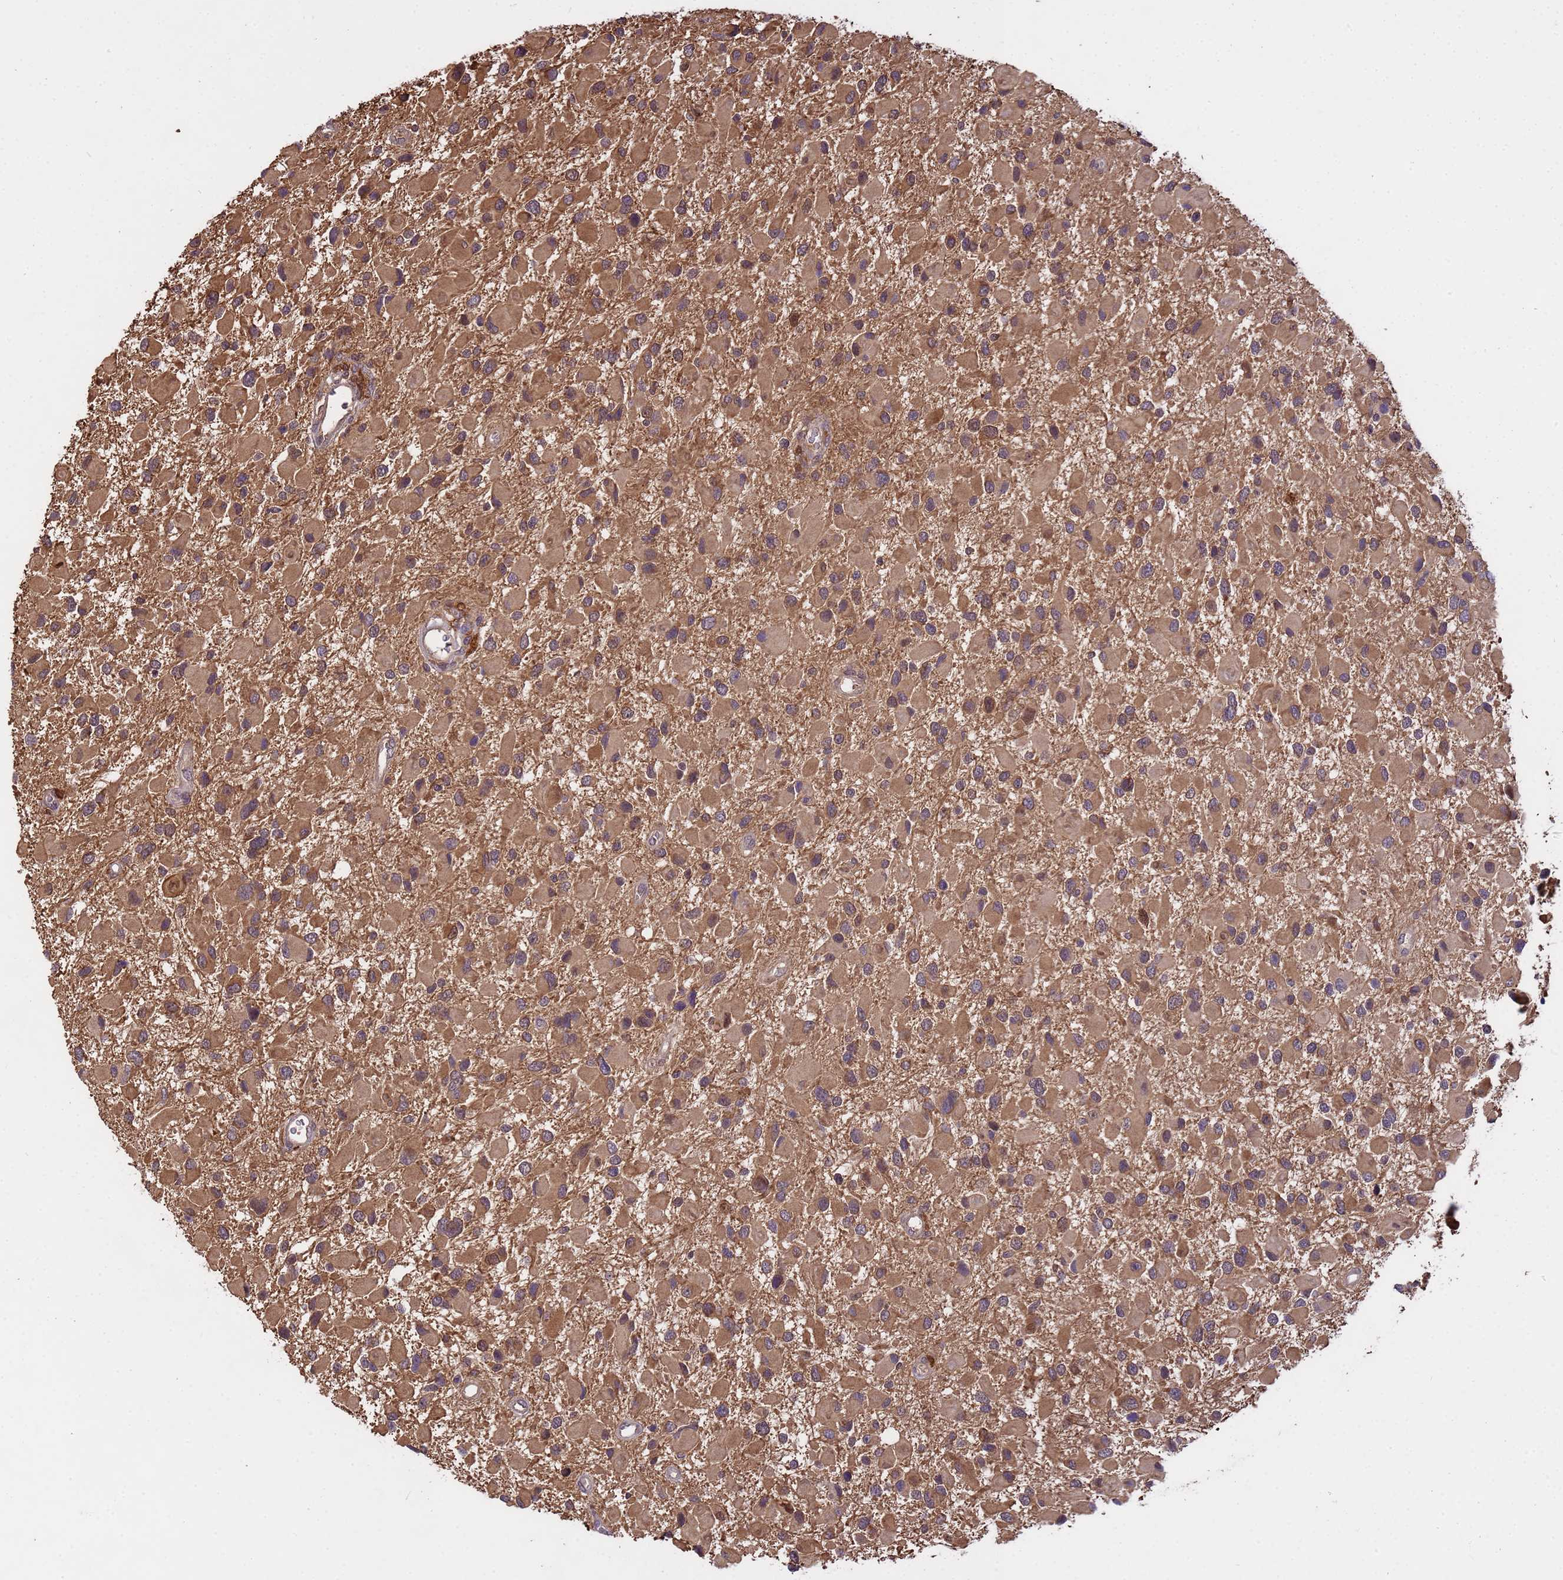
{"staining": {"intensity": "moderate", "quantity": ">75%", "location": "cytoplasmic/membranous"}, "tissue": "glioma", "cell_type": "Tumor cells", "image_type": "cancer", "snomed": [{"axis": "morphology", "description": "Glioma, malignant, High grade"}, {"axis": "topography", "description": "Brain"}], "caption": "IHC of human high-grade glioma (malignant) reveals medium levels of moderate cytoplasmic/membranous expression in approximately >75% of tumor cells.", "gene": "NPEPPS", "patient": {"sex": "male", "age": 53}}